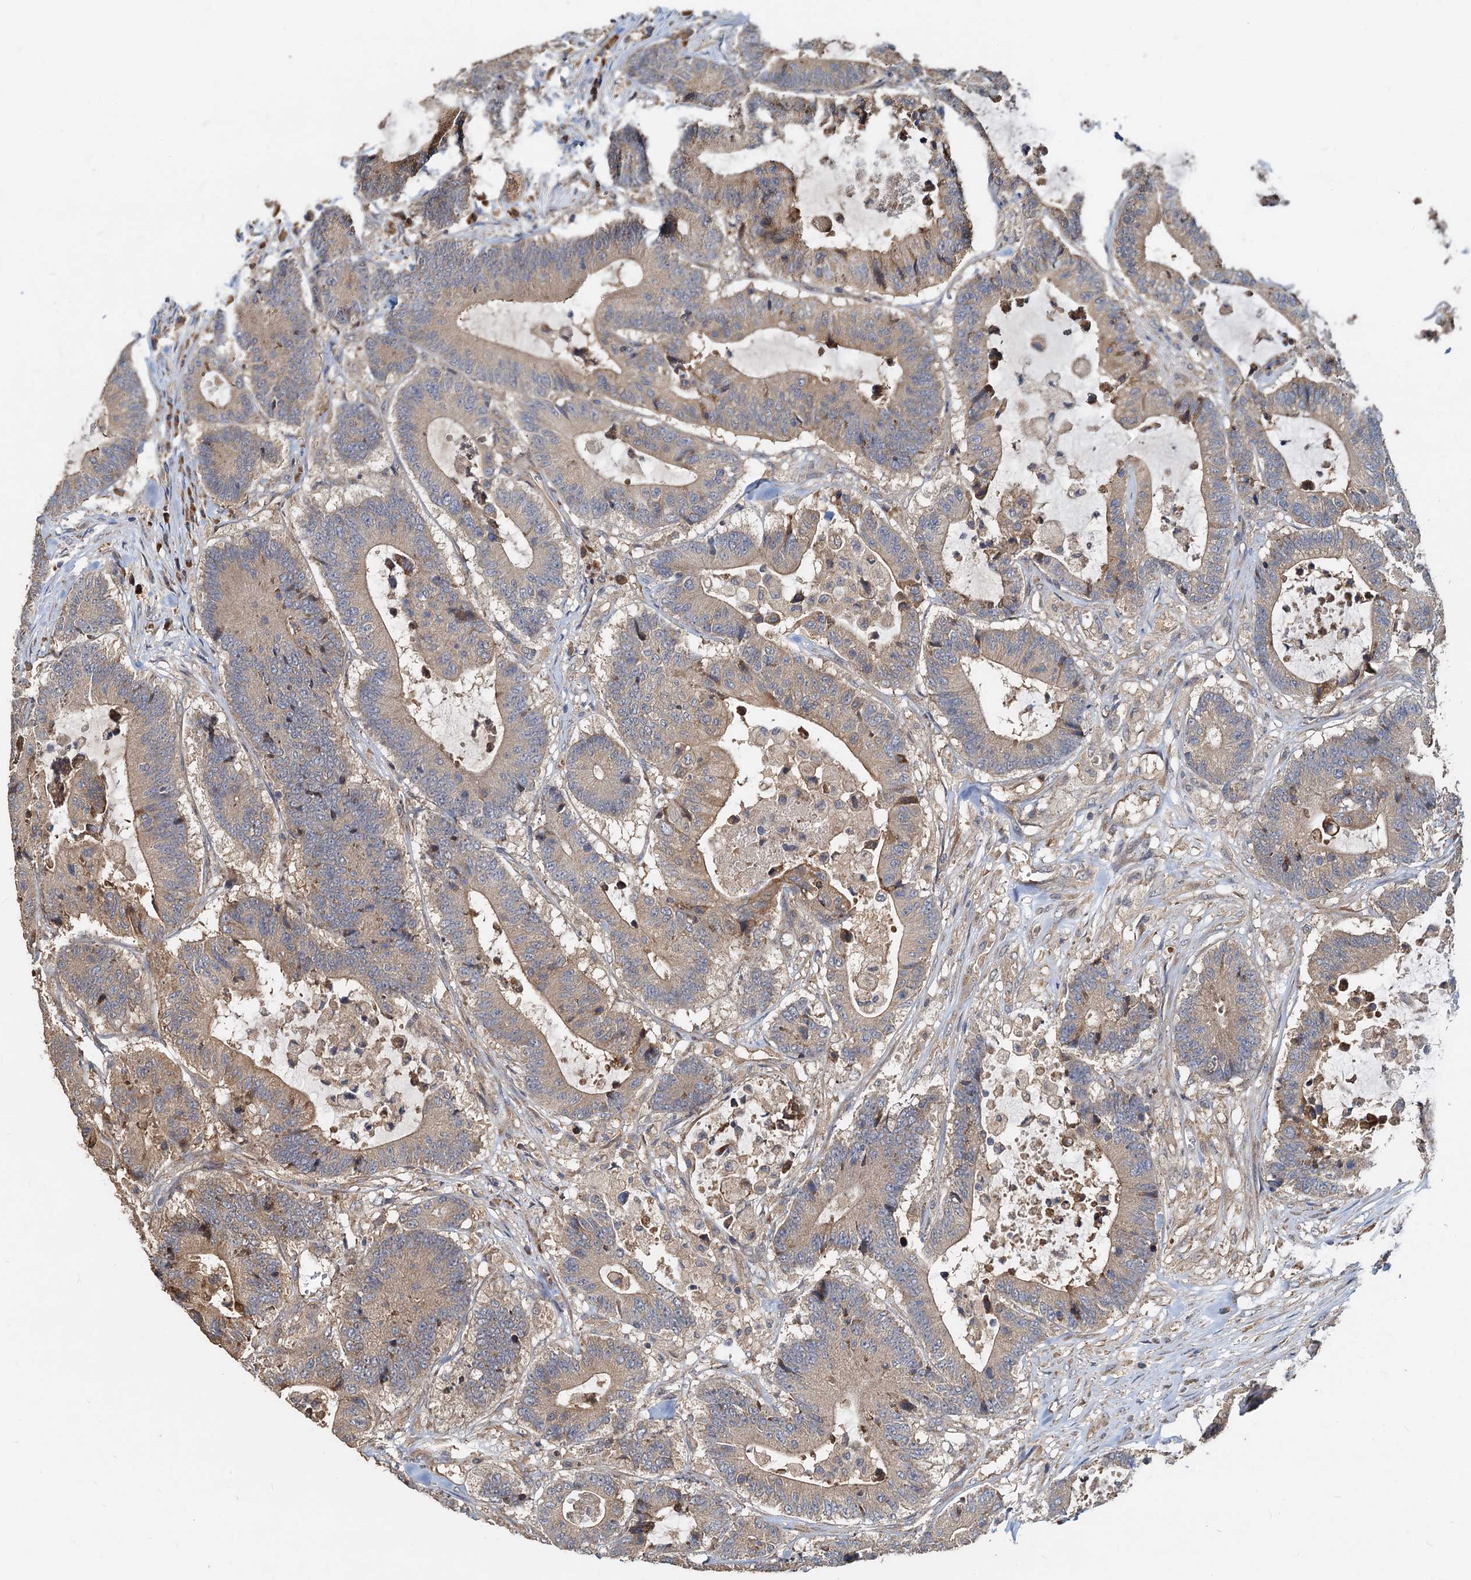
{"staining": {"intensity": "moderate", "quantity": "25%-75%", "location": "cytoplasmic/membranous"}, "tissue": "colorectal cancer", "cell_type": "Tumor cells", "image_type": "cancer", "snomed": [{"axis": "morphology", "description": "Adenocarcinoma, NOS"}, {"axis": "topography", "description": "Colon"}], "caption": "Immunohistochemistry (IHC) (DAB (3,3'-diaminobenzidine)) staining of human colorectal adenocarcinoma displays moderate cytoplasmic/membranous protein positivity in about 25%-75% of tumor cells.", "gene": "HYI", "patient": {"sex": "female", "age": 84}}